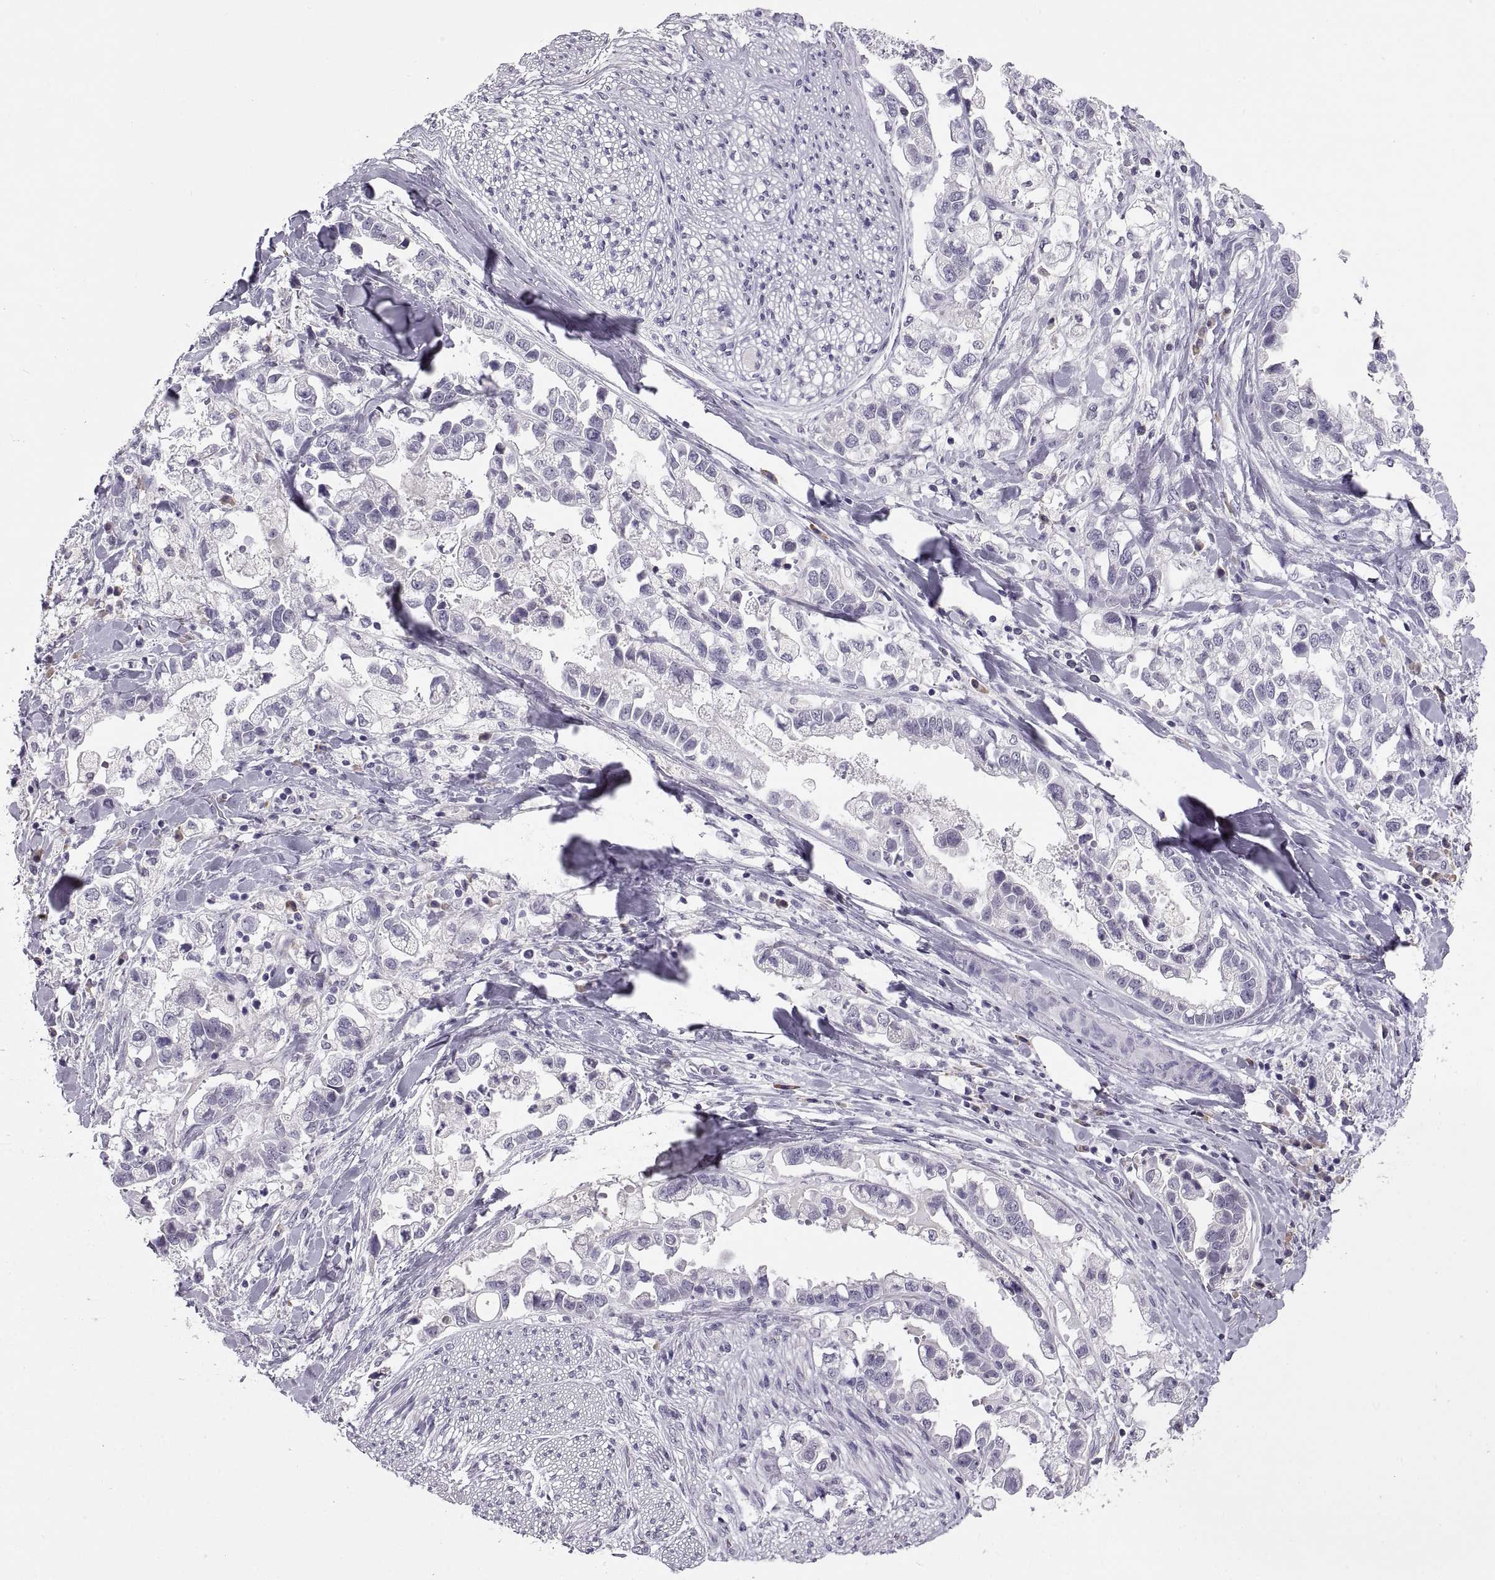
{"staining": {"intensity": "negative", "quantity": "none", "location": "none"}, "tissue": "stomach cancer", "cell_type": "Tumor cells", "image_type": "cancer", "snomed": [{"axis": "morphology", "description": "Adenocarcinoma, NOS"}, {"axis": "topography", "description": "Stomach"}], "caption": "An immunohistochemistry image of stomach cancer (adenocarcinoma) is shown. There is no staining in tumor cells of stomach cancer (adenocarcinoma).", "gene": "MAGEB18", "patient": {"sex": "male", "age": 59}}